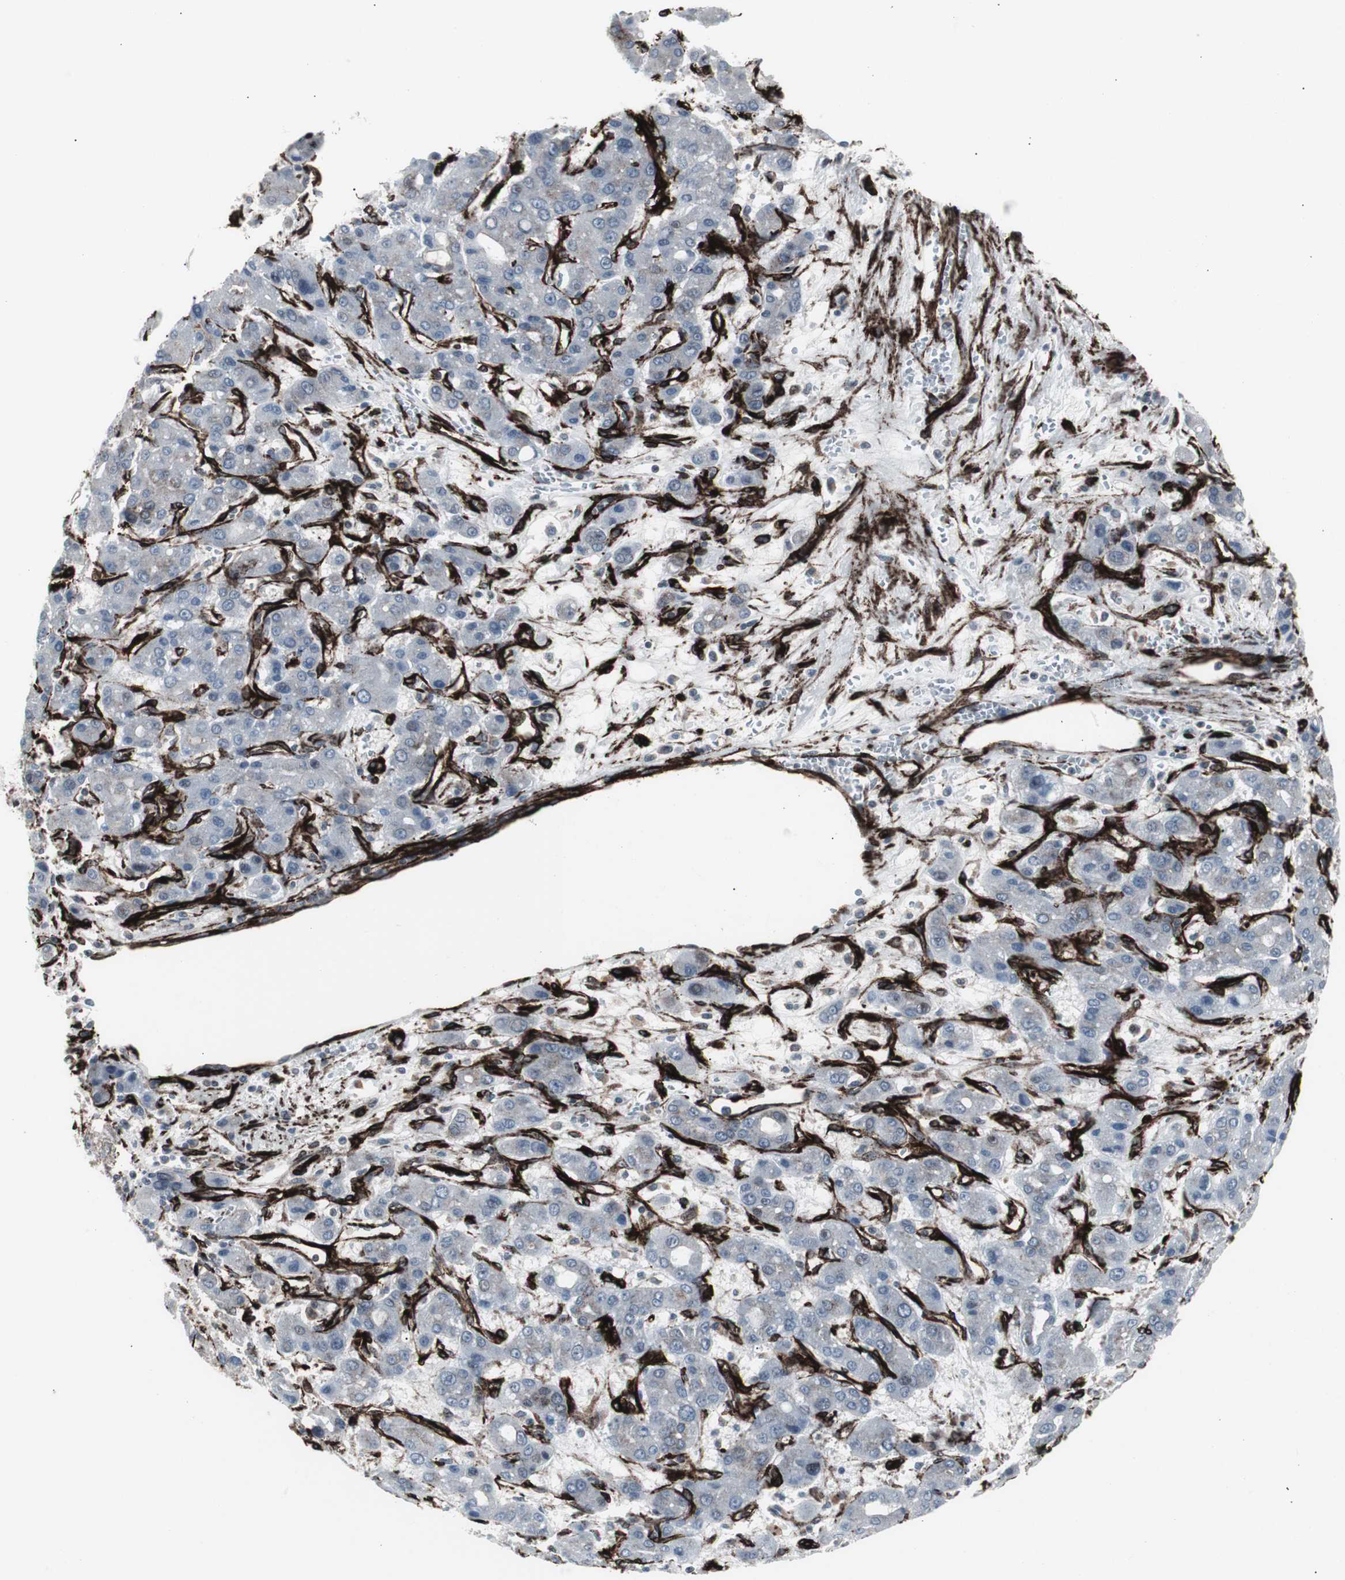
{"staining": {"intensity": "negative", "quantity": "none", "location": "none"}, "tissue": "liver cancer", "cell_type": "Tumor cells", "image_type": "cancer", "snomed": [{"axis": "morphology", "description": "Carcinoma, Hepatocellular, NOS"}, {"axis": "topography", "description": "Liver"}], "caption": "IHC of human liver cancer displays no staining in tumor cells.", "gene": "PDGFA", "patient": {"sex": "male", "age": 55}}